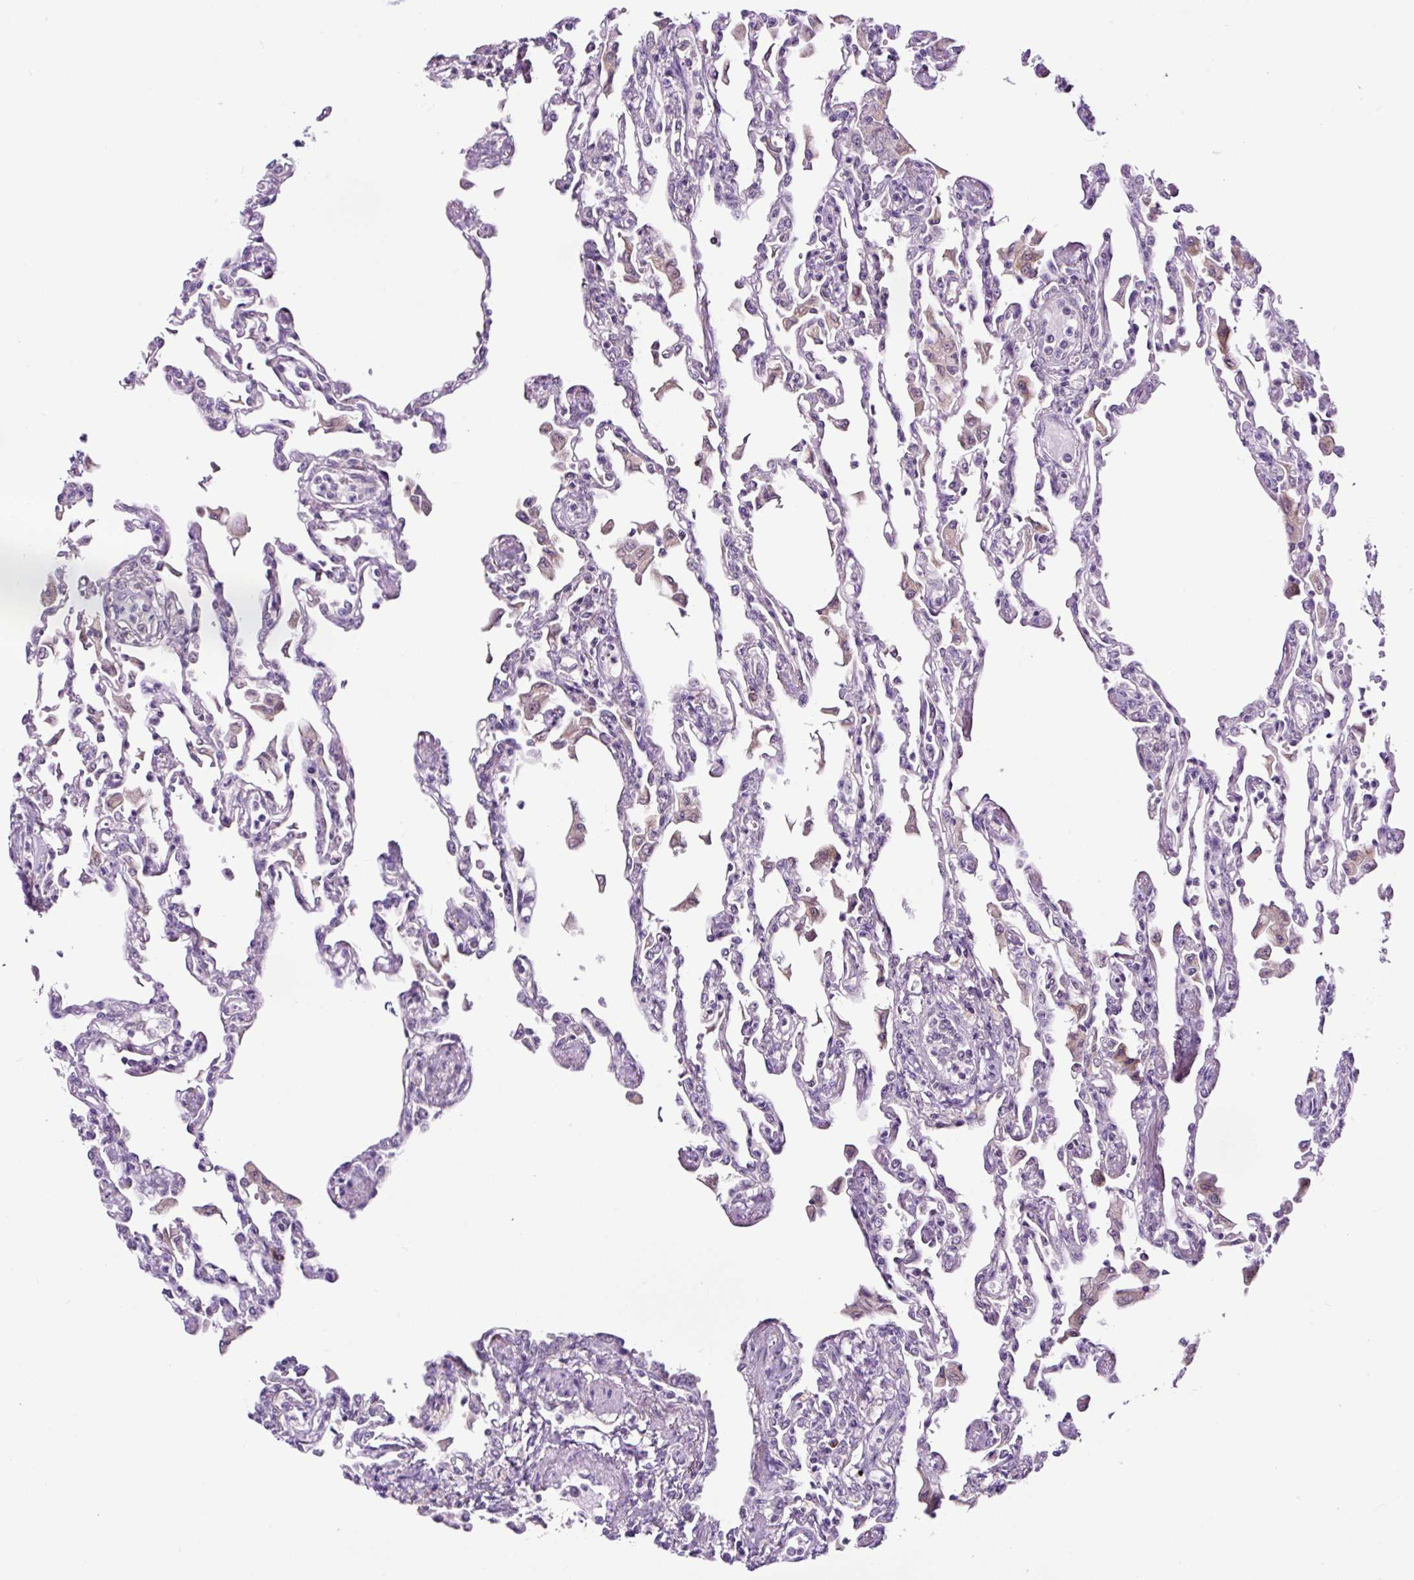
{"staining": {"intensity": "negative", "quantity": "none", "location": "none"}, "tissue": "lung", "cell_type": "Alveolar cells", "image_type": "normal", "snomed": [{"axis": "morphology", "description": "Normal tissue, NOS"}, {"axis": "topography", "description": "Bronchus"}, {"axis": "topography", "description": "Lung"}], "caption": "Human lung stained for a protein using IHC demonstrates no expression in alveolar cells.", "gene": "NOM1", "patient": {"sex": "female", "age": 49}}